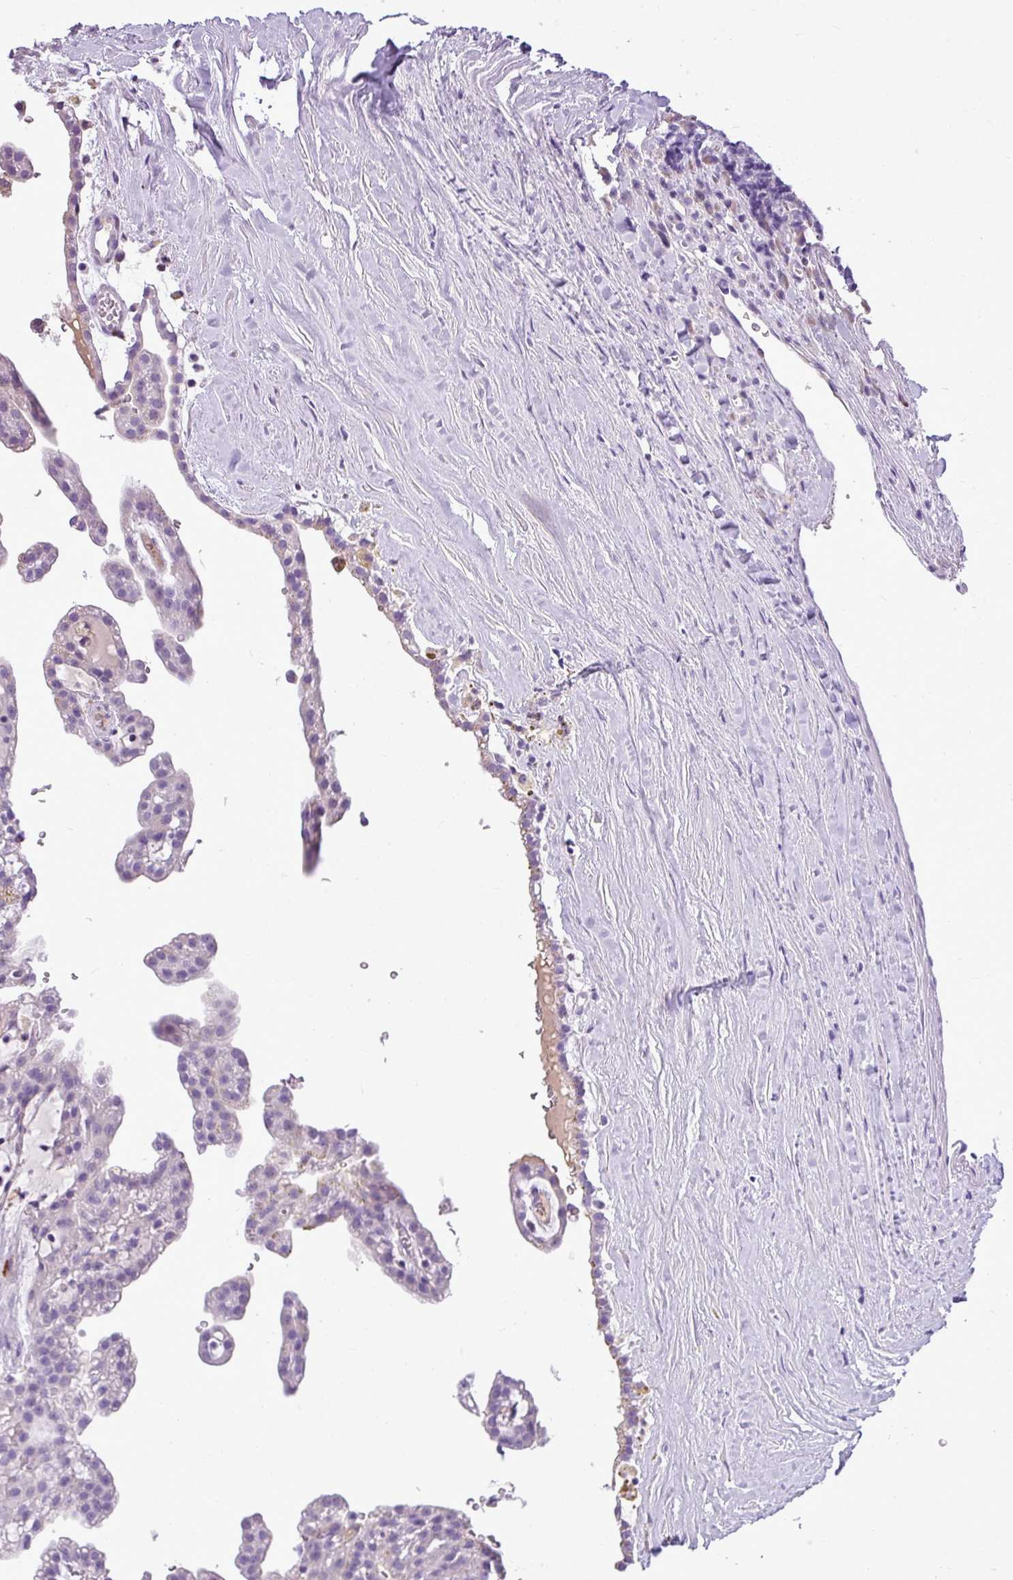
{"staining": {"intensity": "negative", "quantity": "none", "location": "none"}, "tissue": "renal cancer", "cell_type": "Tumor cells", "image_type": "cancer", "snomed": [{"axis": "morphology", "description": "Adenocarcinoma, NOS"}, {"axis": "topography", "description": "Kidney"}], "caption": "This is a micrograph of immunohistochemistry (IHC) staining of renal cancer, which shows no staining in tumor cells.", "gene": "IL17A", "patient": {"sex": "male", "age": 63}}